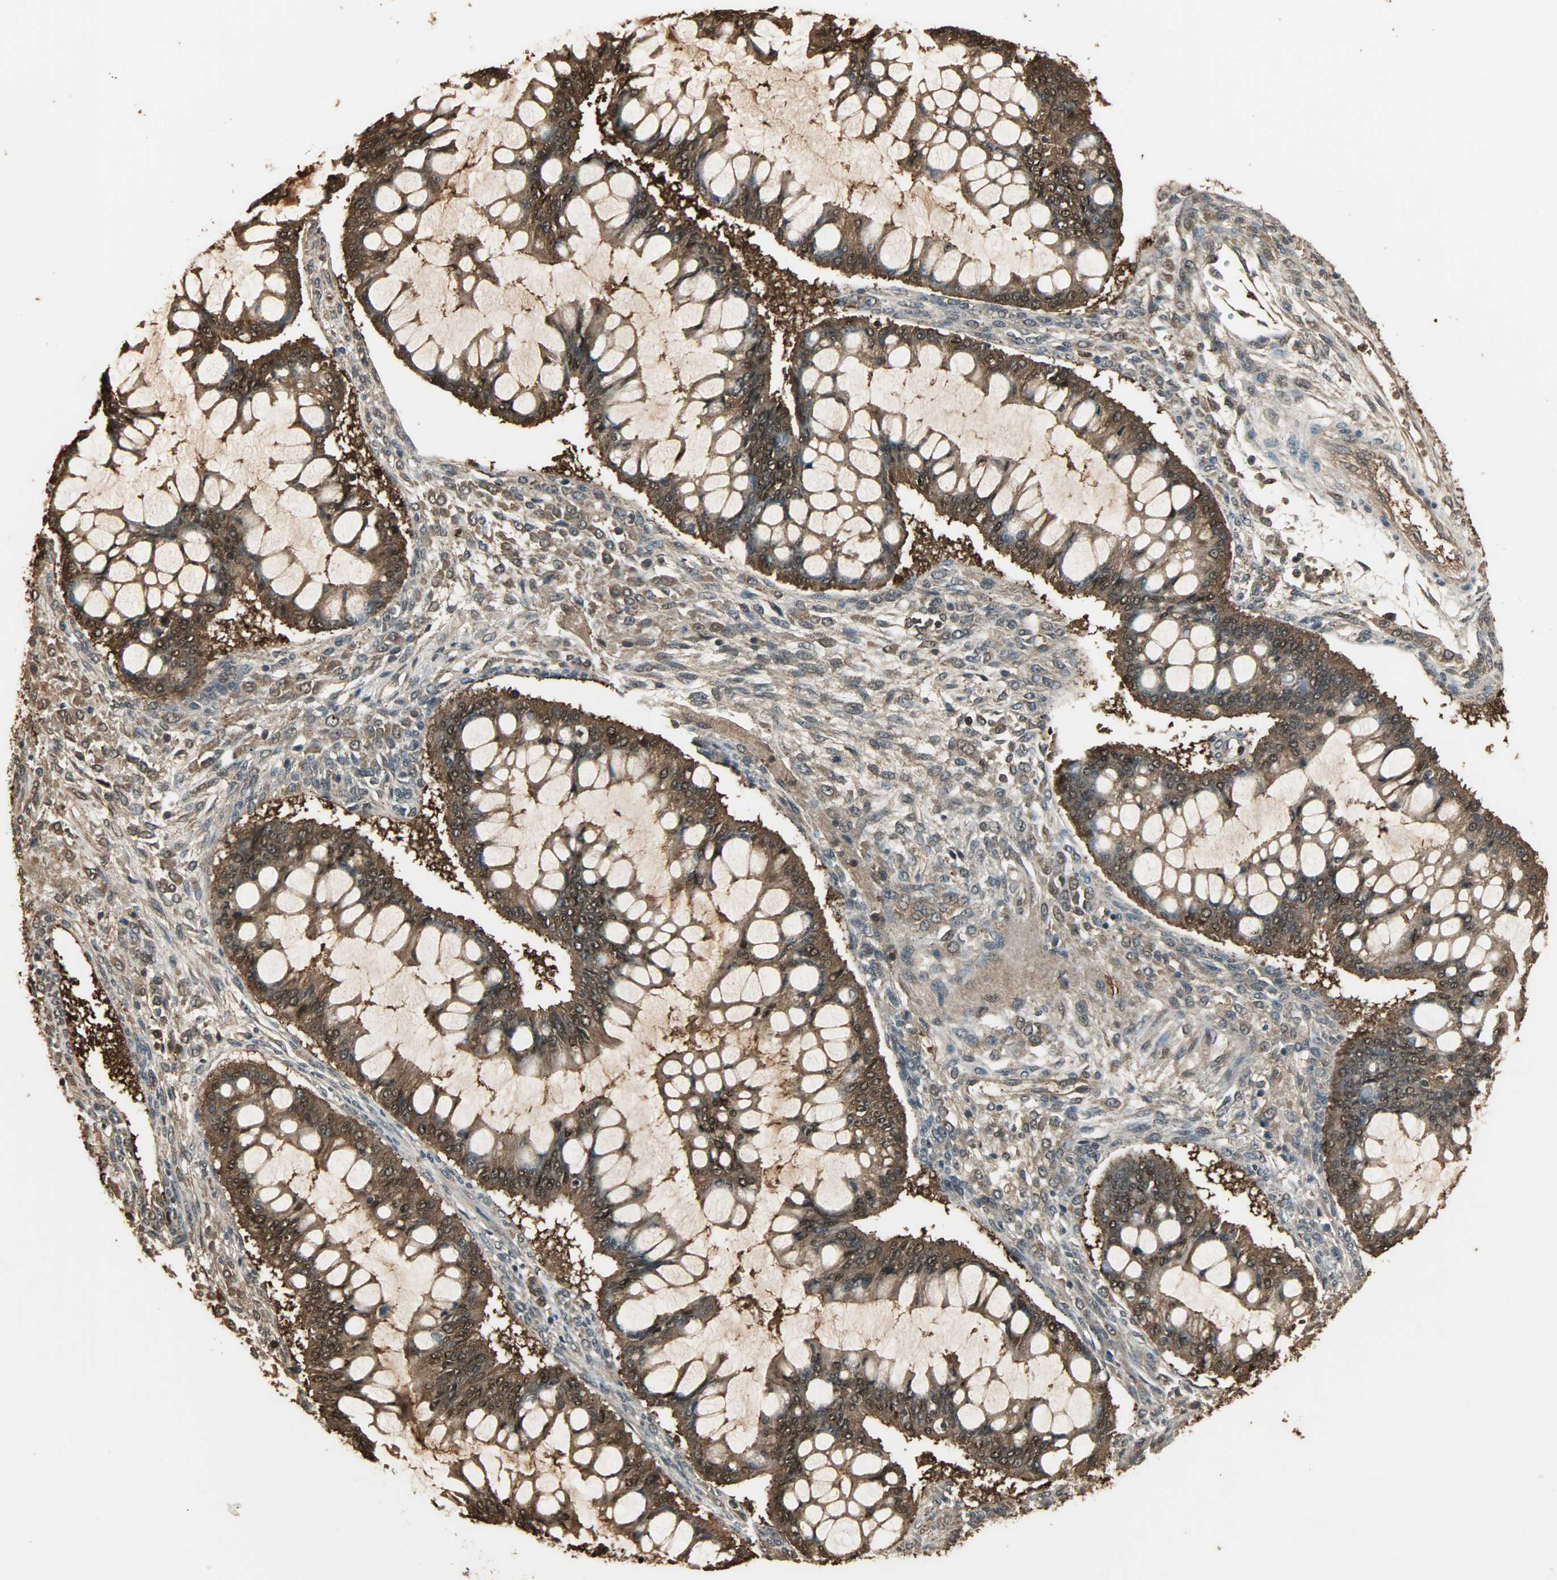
{"staining": {"intensity": "strong", "quantity": ">75%", "location": "cytoplasmic/membranous,nuclear"}, "tissue": "ovarian cancer", "cell_type": "Tumor cells", "image_type": "cancer", "snomed": [{"axis": "morphology", "description": "Cystadenocarcinoma, mucinous, NOS"}, {"axis": "topography", "description": "Ovary"}], "caption": "Strong cytoplasmic/membranous and nuclear staining for a protein is appreciated in approximately >75% of tumor cells of mucinous cystadenocarcinoma (ovarian) using IHC.", "gene": "YWHAZ", "patient": {"sex": "female", "age": 73}}